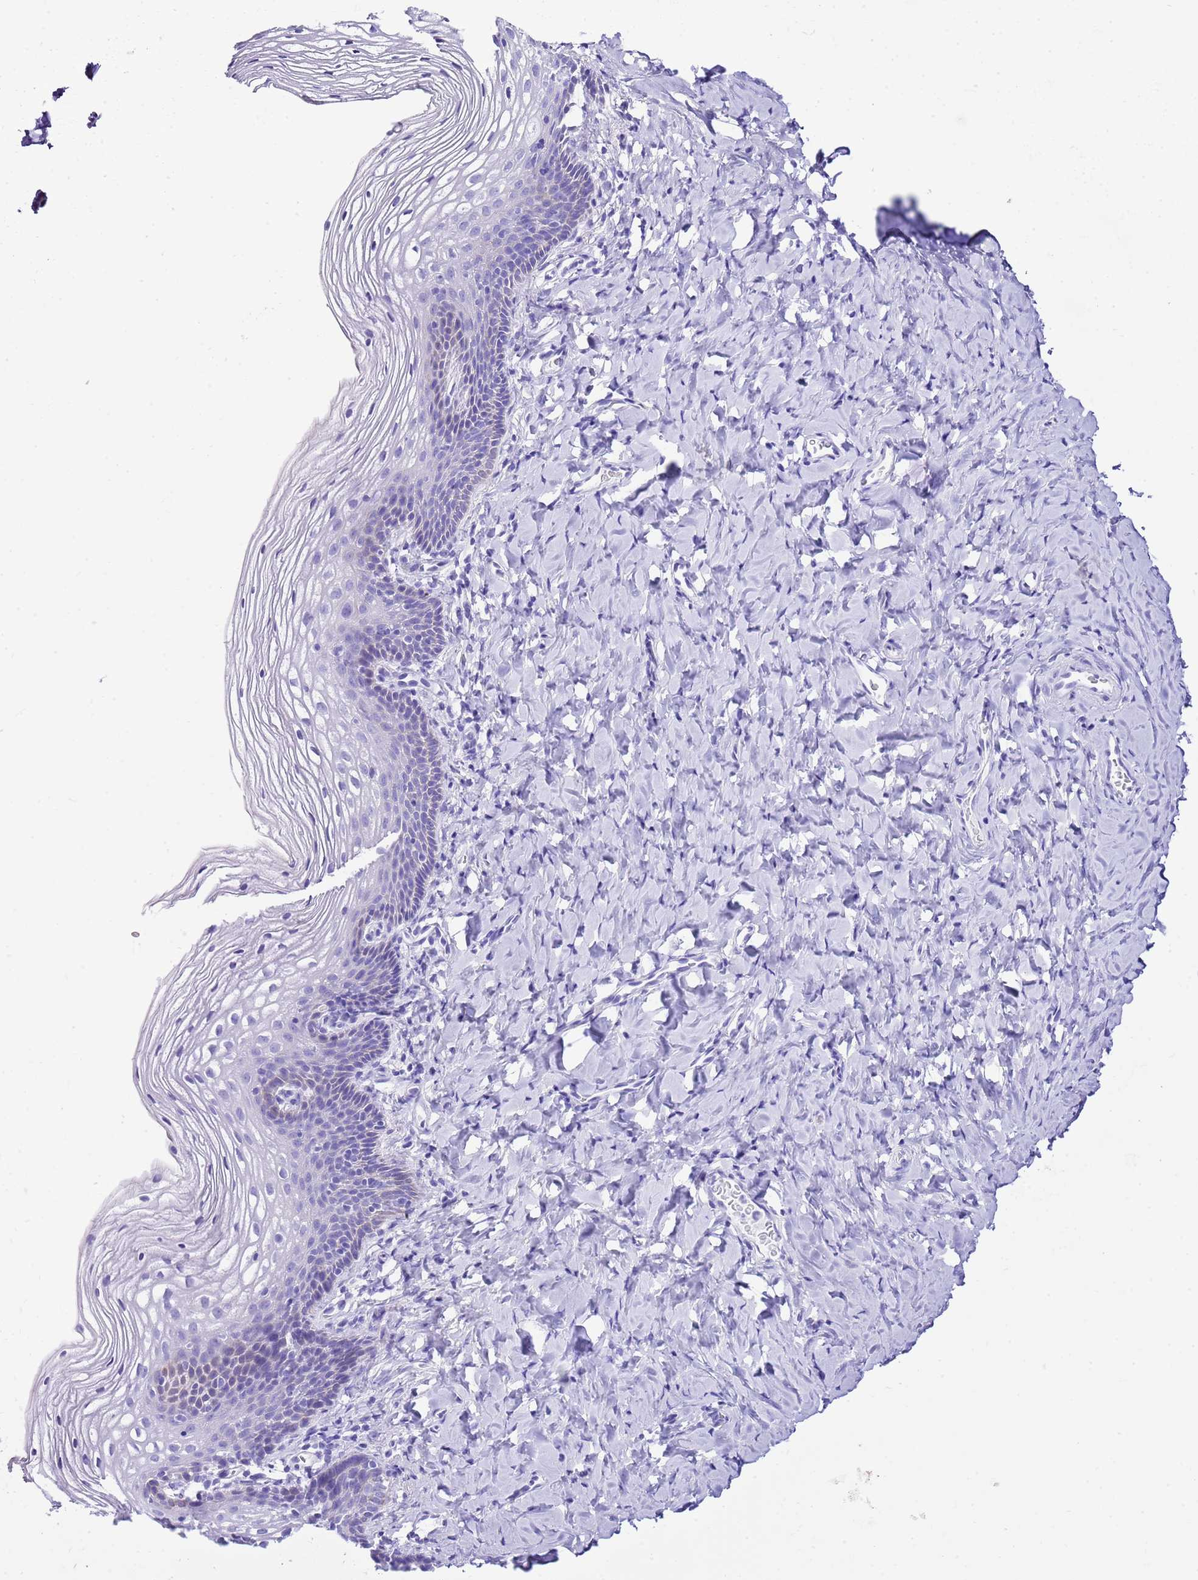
{"staining": {"intensity": "negative", "quantity": "none", "location": "none"}, "tissue": "vagina", "cell_type": "Squamous epithelial cells", "image_type": "normal", "snomed": [{"axis": "morphology", "description": "Normal tissue, NOS"}, {"axis": "topography", "description": "Vagina"}], "caption": "DAB immunohistochemical staining of benign vagina demonstrates no significant expression in squamous epithelial cells. (DAB (3,3'-diaminobenzidine) IHC, high magnification).", "gene": "KCNC1", "patient": {"sex": "female", "age": 60}}